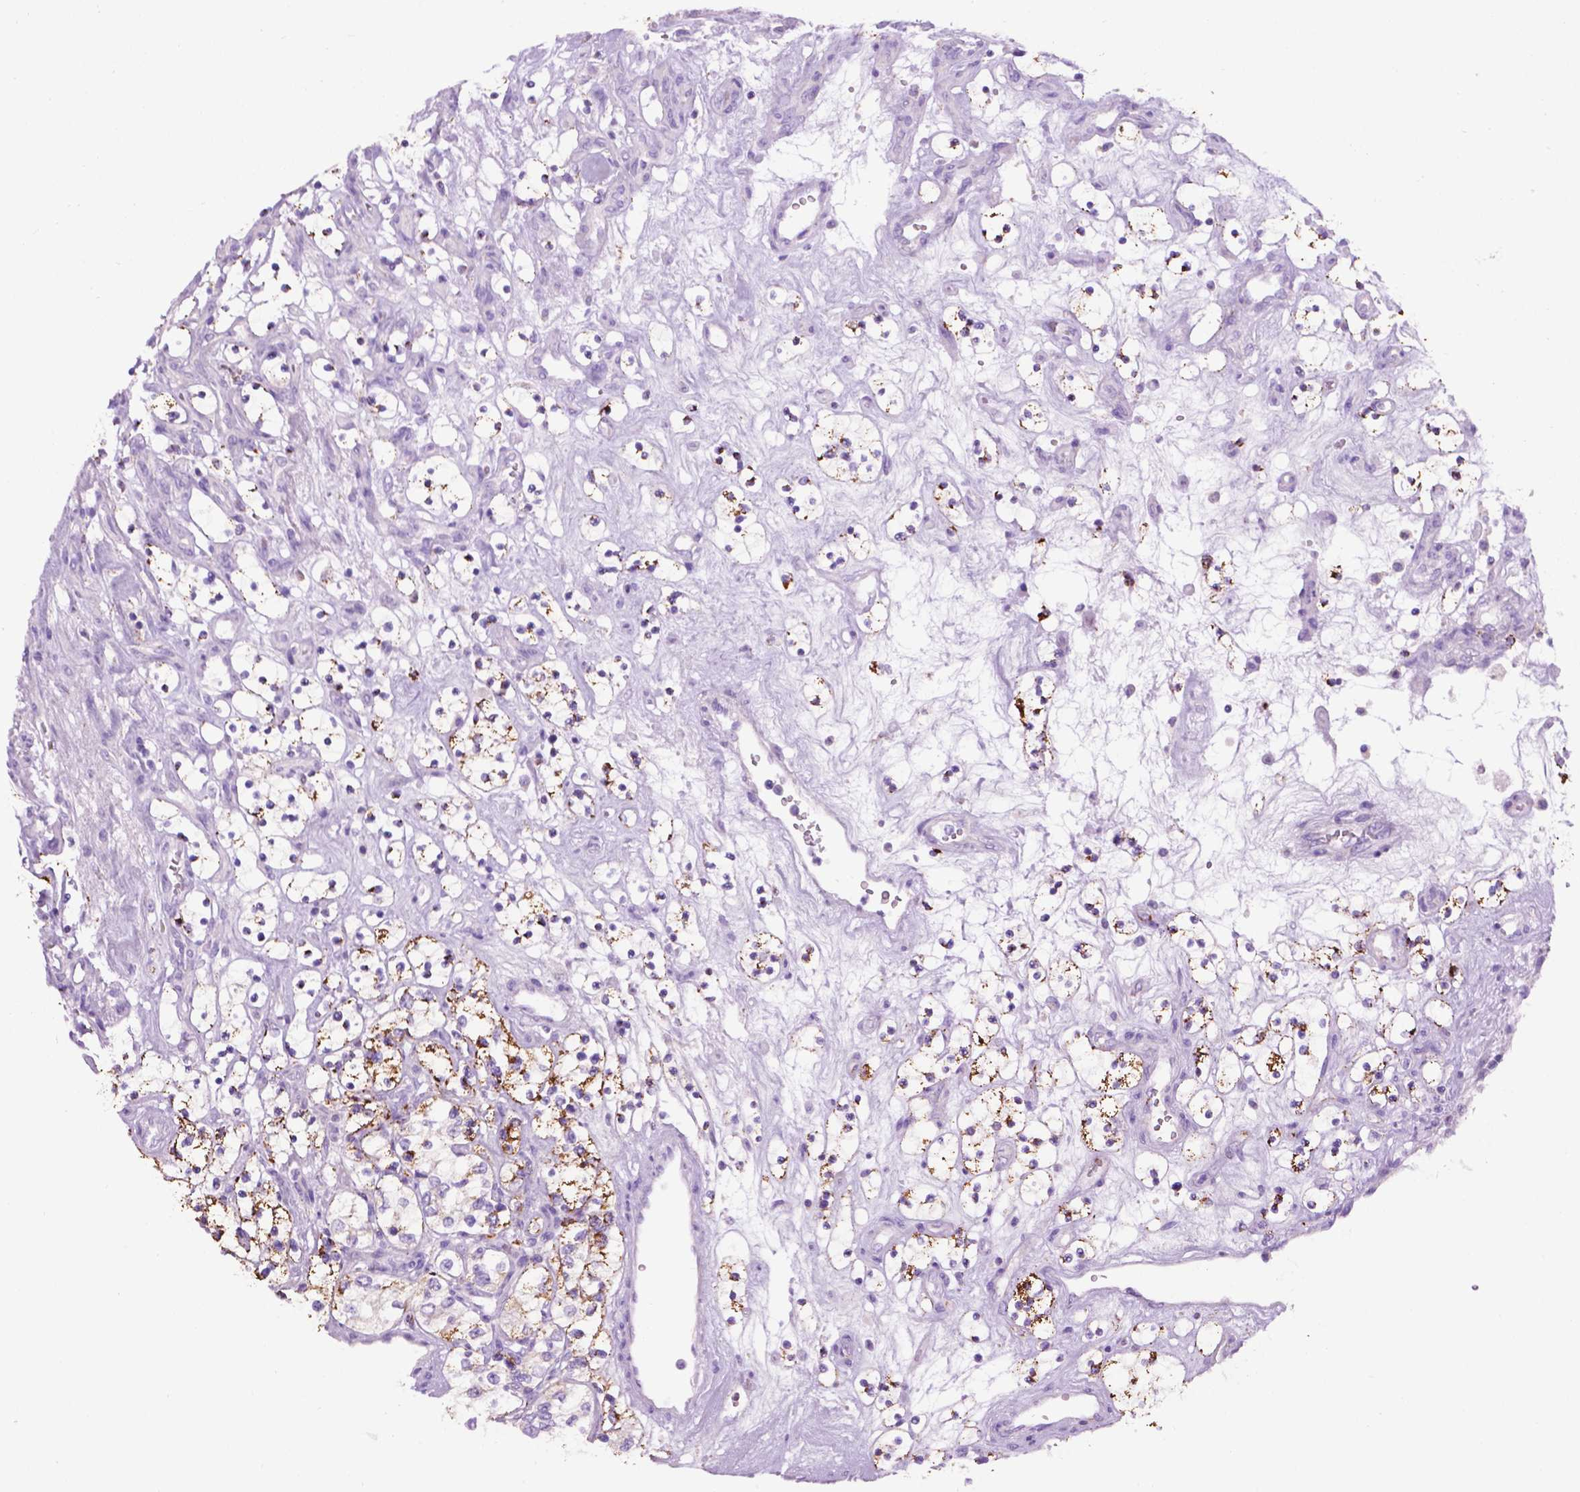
{"staining": {"intensity": "strong", "quantity": "<25%", "location": "cytoplasmic/membranous"}, "tissue": "renal cancer", "cell_type": "Tumor cells", "image_type": "cancer", "snomed": [{"axis": "morphology", "description": "Adenocarcinoma, NOS"}, {"axis": "topography", "description": "Kidney"}], "caption": "This photomicrograph shows renal adenocarcinoma stained with immunohistochemistry to label a protein in brown. The cytoplasmic/membranous of tumor cells show strong positivity for the protein. Nuclei are counter-stained blue.", "gene": "TMEM132E", "patient": {"sex": "female", "age": 69}}